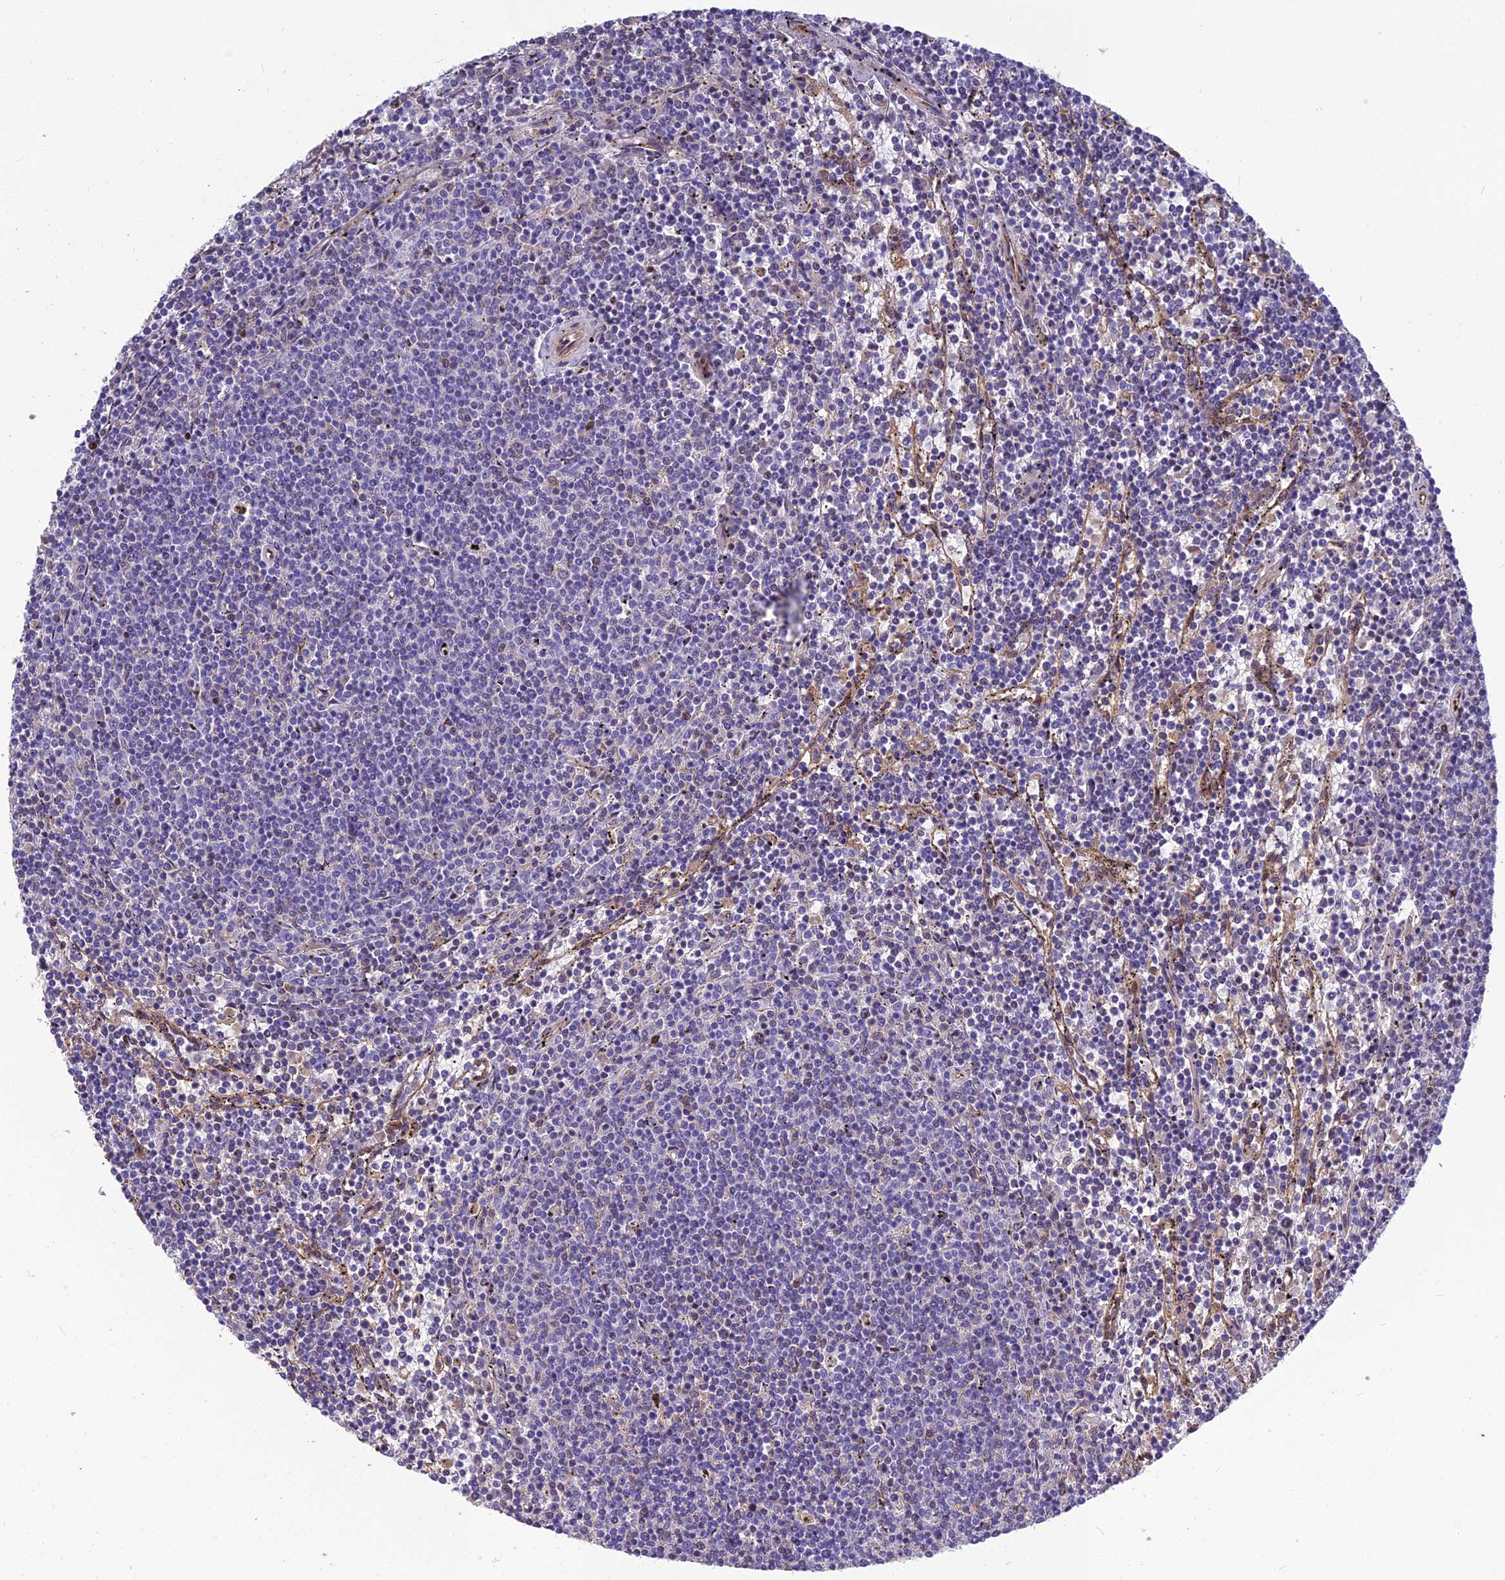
{"staining": {"intensity": "negative", "quantity": "none", "location": "none"}, "tissue": "lymphoma", "cell_type": "Tumor cells", "image_type": "cancer", "snomed": [{"axis": "morphology", "description": "Malignant lymphoma, non-Hodgkin's type, Low grade"}, {"axis": "topography", "description": "Spleen"}], "caption": "A histopathology image of malignant lymphoma, non-Hodgkin's type (low-grade) stained for a protein demonstrates no brown staining in tumor cells.", "gene": "CLEC11A", "patient": {"sex": "female", "age": 50}}